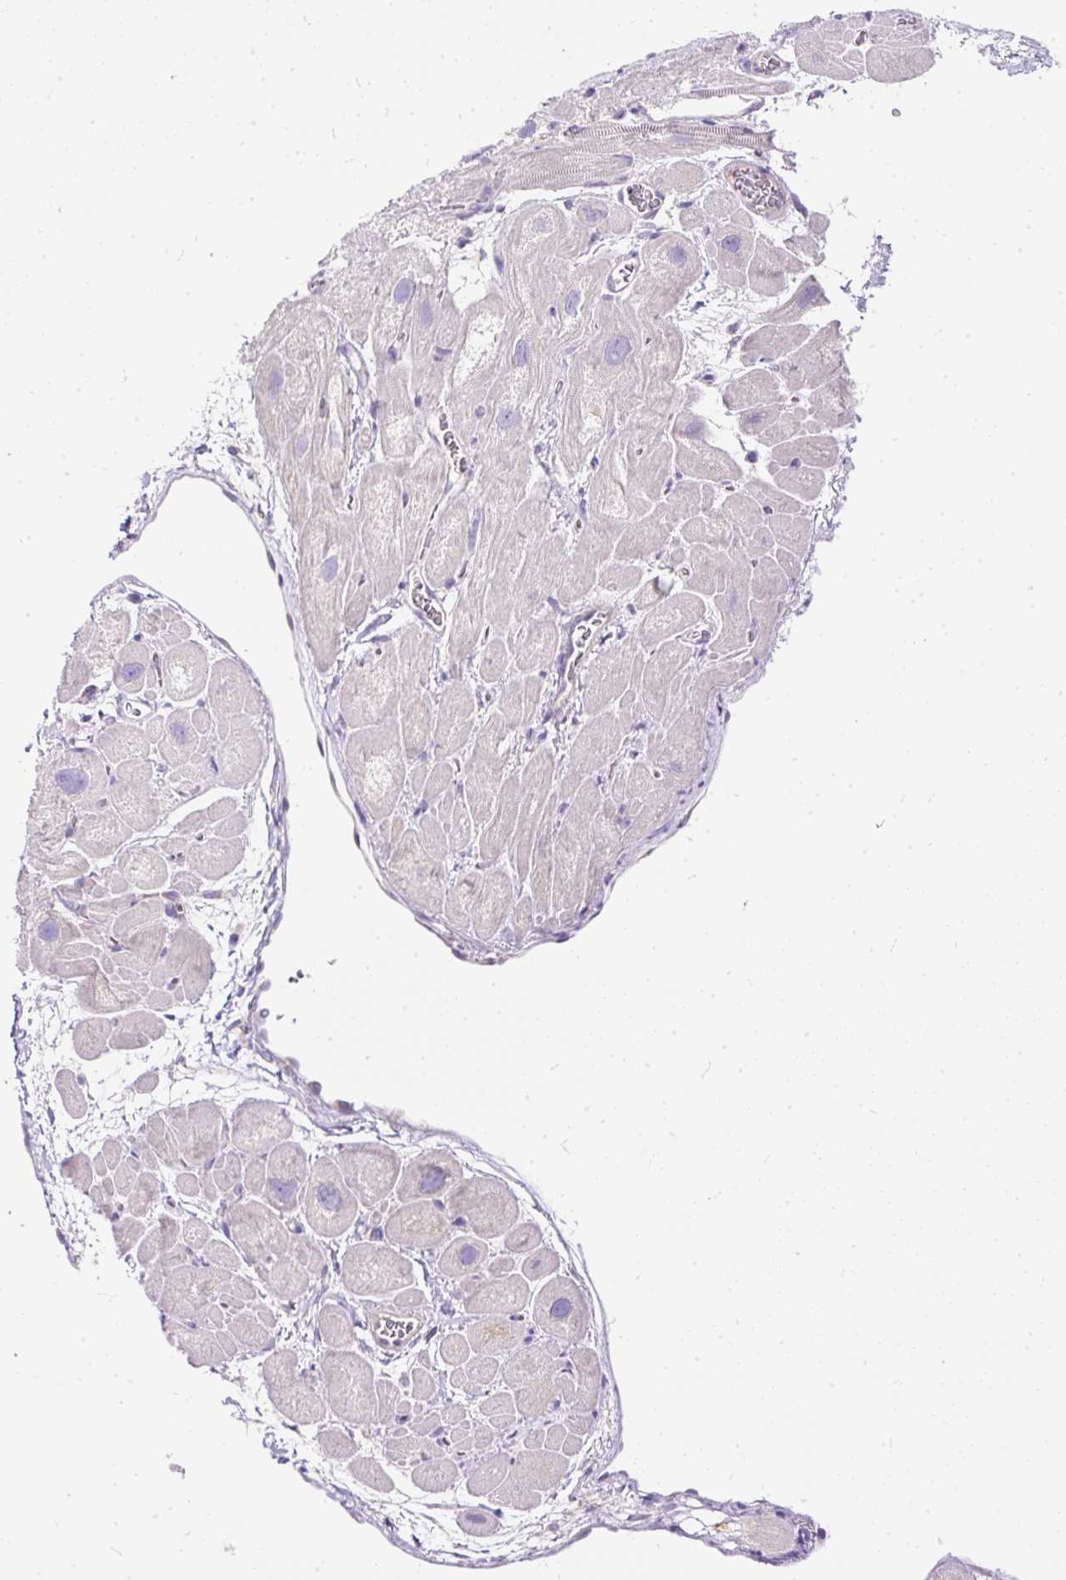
{"staining": {"intensity": "negative", "quantity": "none", "location": "none"}, "tissue": "heart muscle", "cell_type": "Cardiomyocytes", "image_type": "normal", "snomed": [{"axis": "morphology", "description": "Normal tissue, NOS"}, {"axis": "topography", "description": "Heart"}], "caption": "Immunohistochemistry of unremarkable human heart muscle reveals no staining in cardiomyocytes.", "gene": "AMFR", "patient": {"sex": "male", "age": 49}}